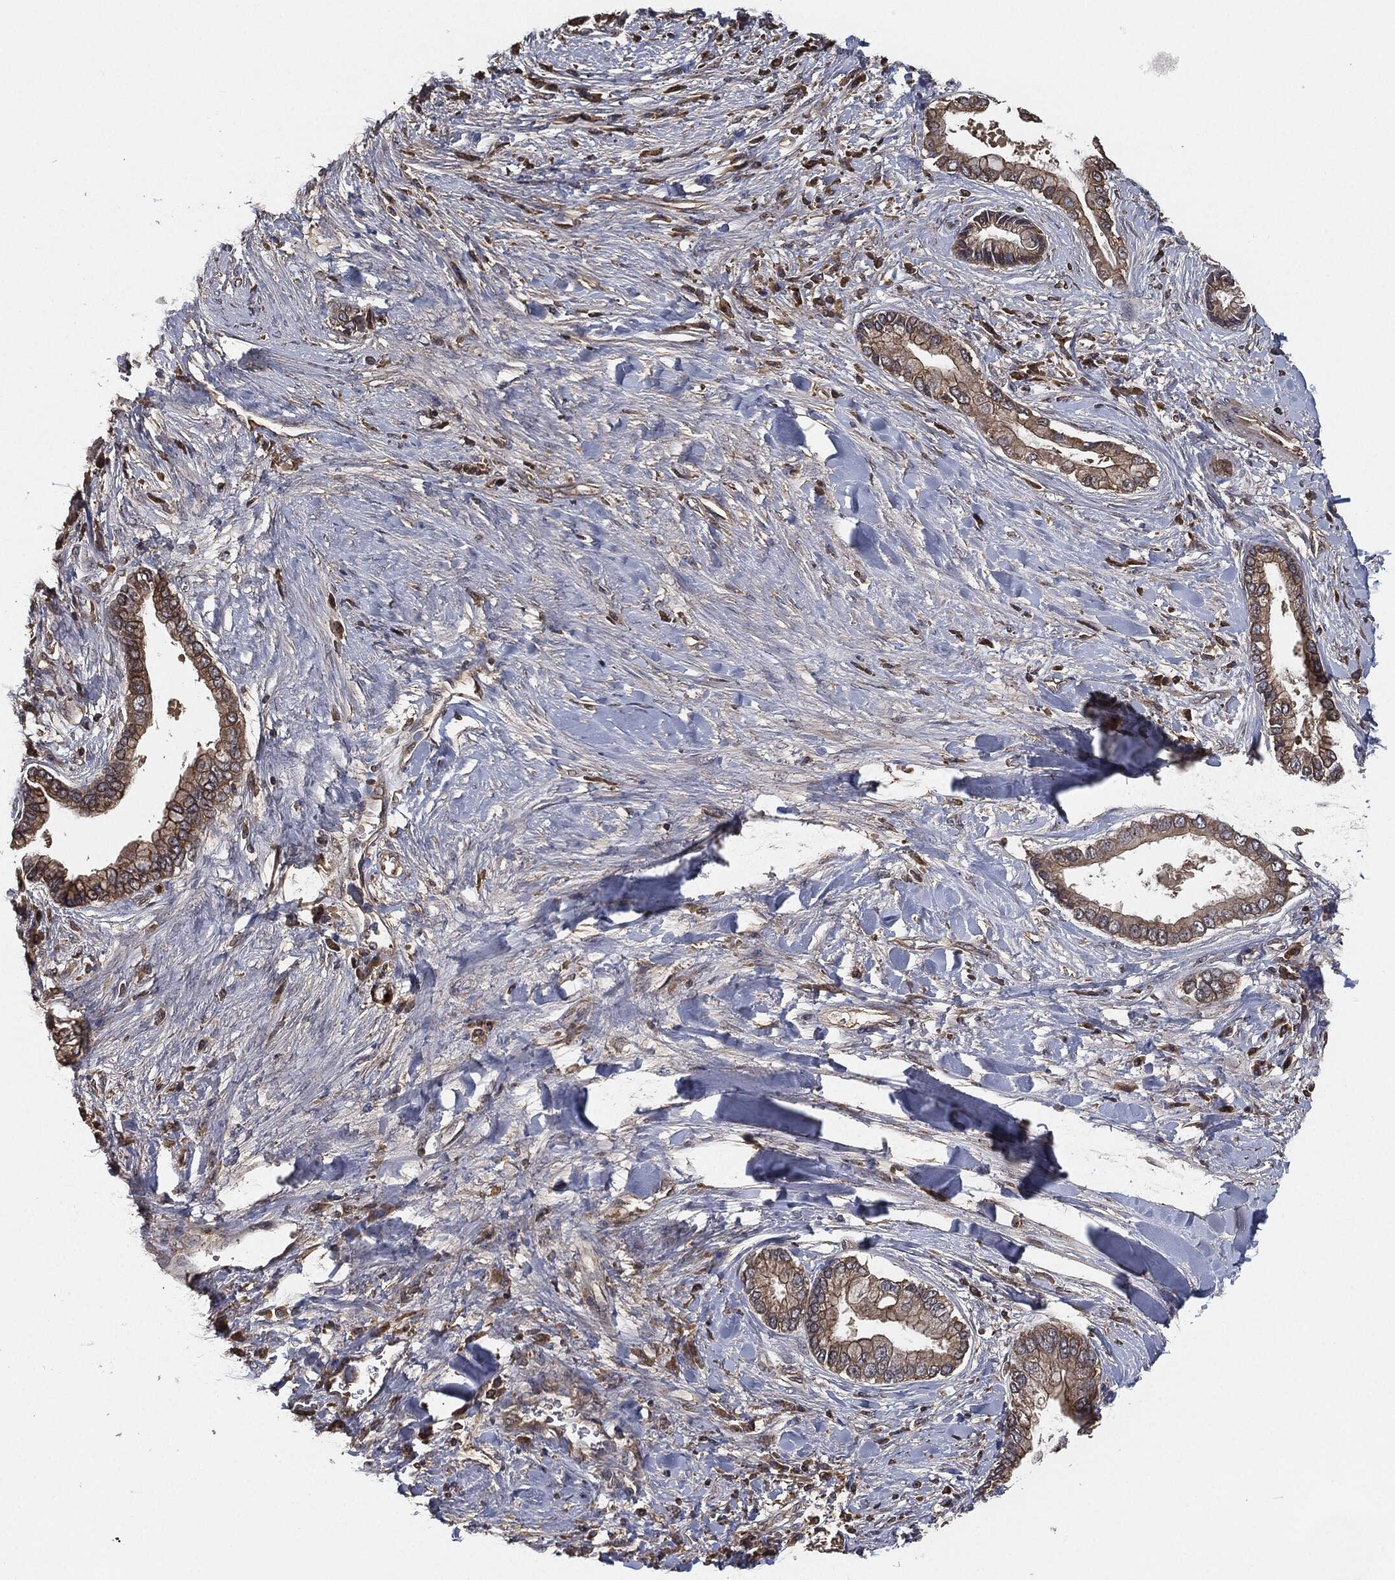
{"staining": {"intensity": "moderate", "quantity": "<25%", "location": "cytoplasmic/membranous"}, "tissue": "liver cancer", "cell_type": "Tumor cells", "image_type": "cancer", "snomed": [{"axis": "morphology", "description": "Cholangiocarcinoma"}, {"axis": "topography", "description": "Liver"}], "caption": "This histopathology image reveals cholangiocarcinoma (liver) stained with immunohistochemistry to label a protein in brown. The cytoplasmic/membranous of tumor cells show moderate positivity for the protein. Nuclei are counter-stained blue.", "gene": "ERBIN", "patient": {"sex": "male", "age": 50}}